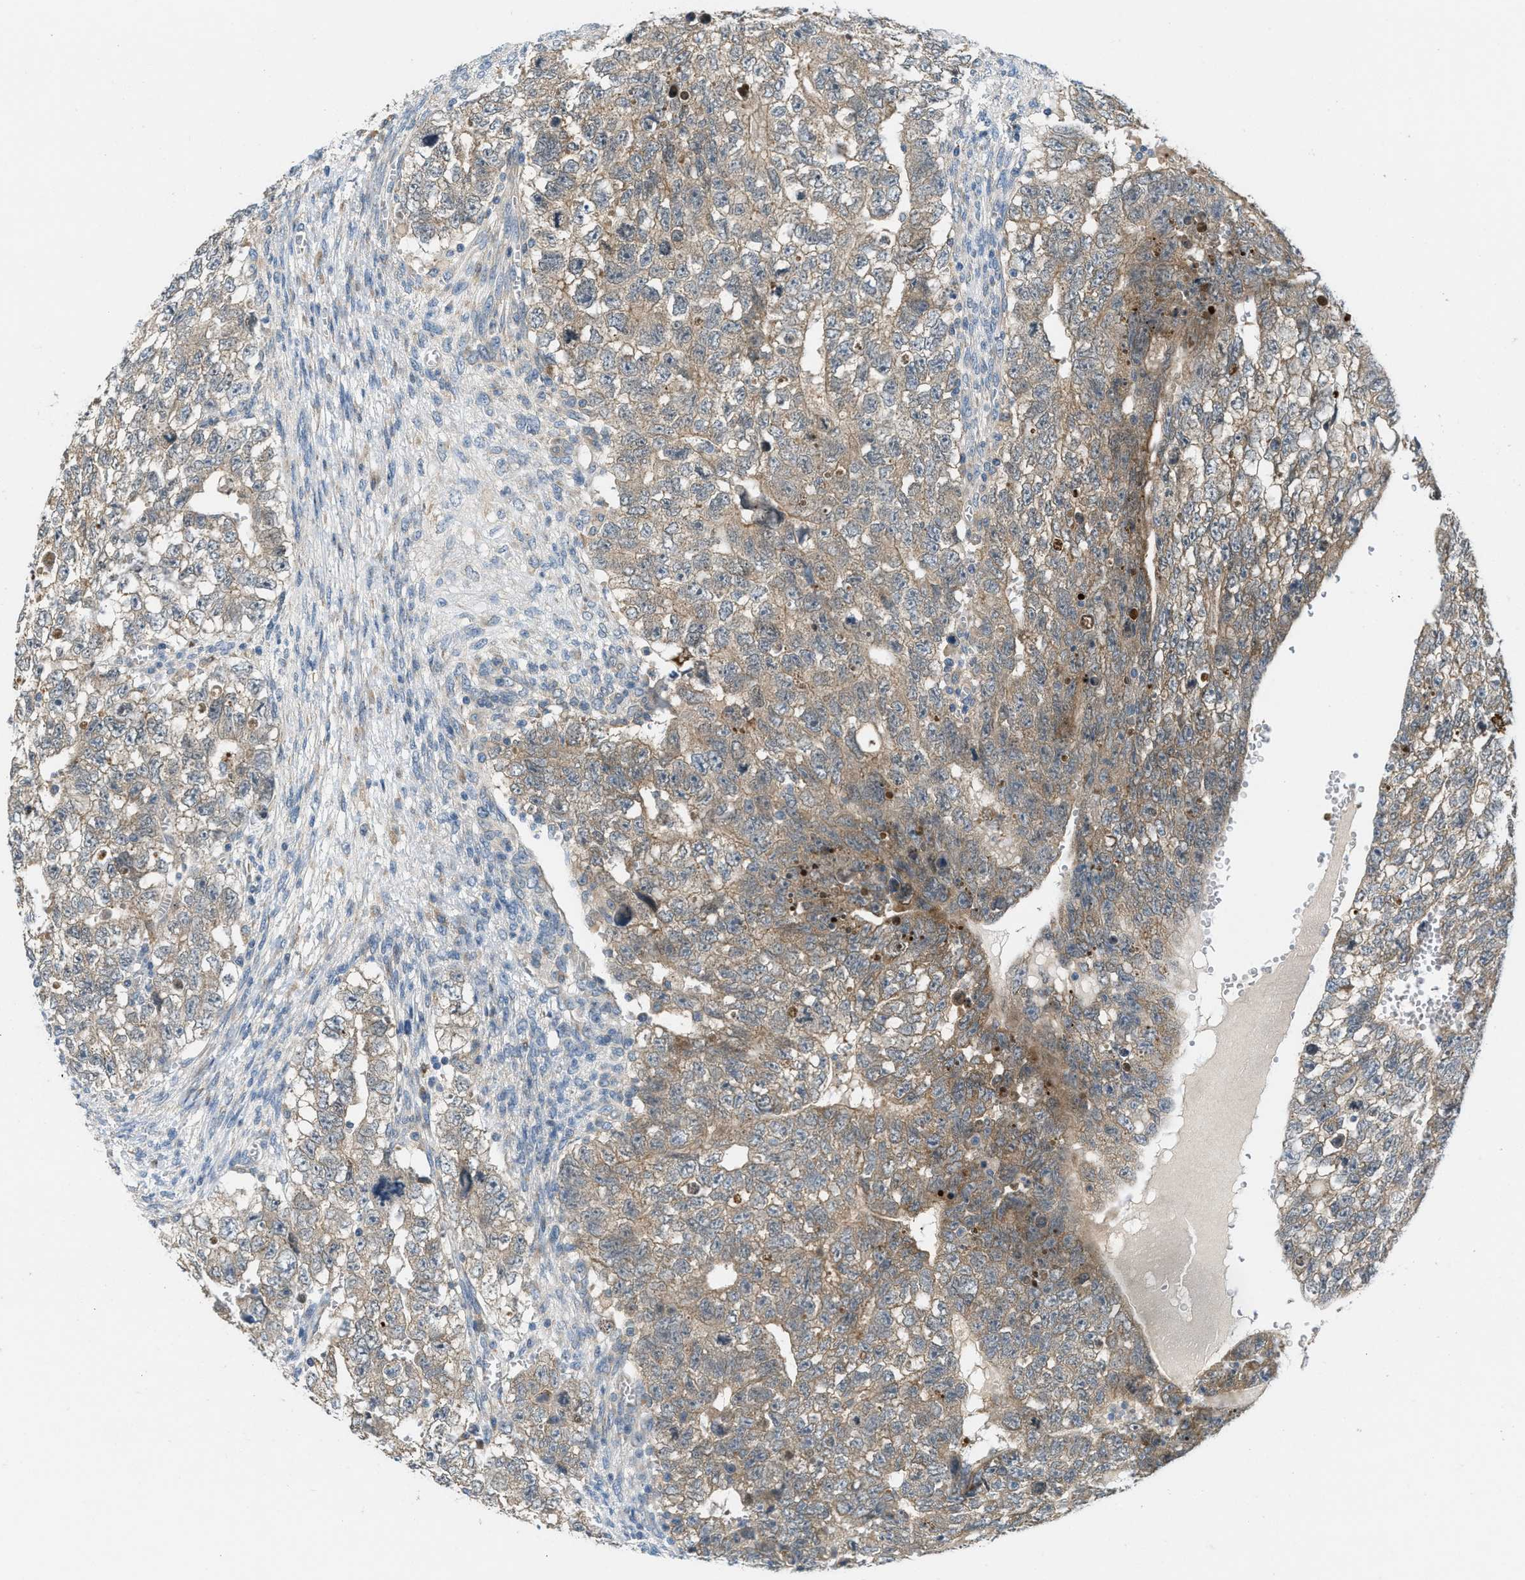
{"staining": {"intensity": "moderate", "quantity": ">75%", "location": "cytoplasmic/membranous"}, "tissue": "testis cancer", "cell_type": "Tumor cells", "image_type": "cancer", "snomed": [{"axis": "morphology", "description": "Seminoma, NOS"}, {"axis": "morphology", "description": "Carcinoma, Embryonal, NOS"}, {"axis": "topography", "description": "Testis"}], "caption": "Testis seminoma stained with a protein marker displays moderate staining in tumor cells.", "gene": "ADCY6", "patient": {"sex": "male", "age": 38}}